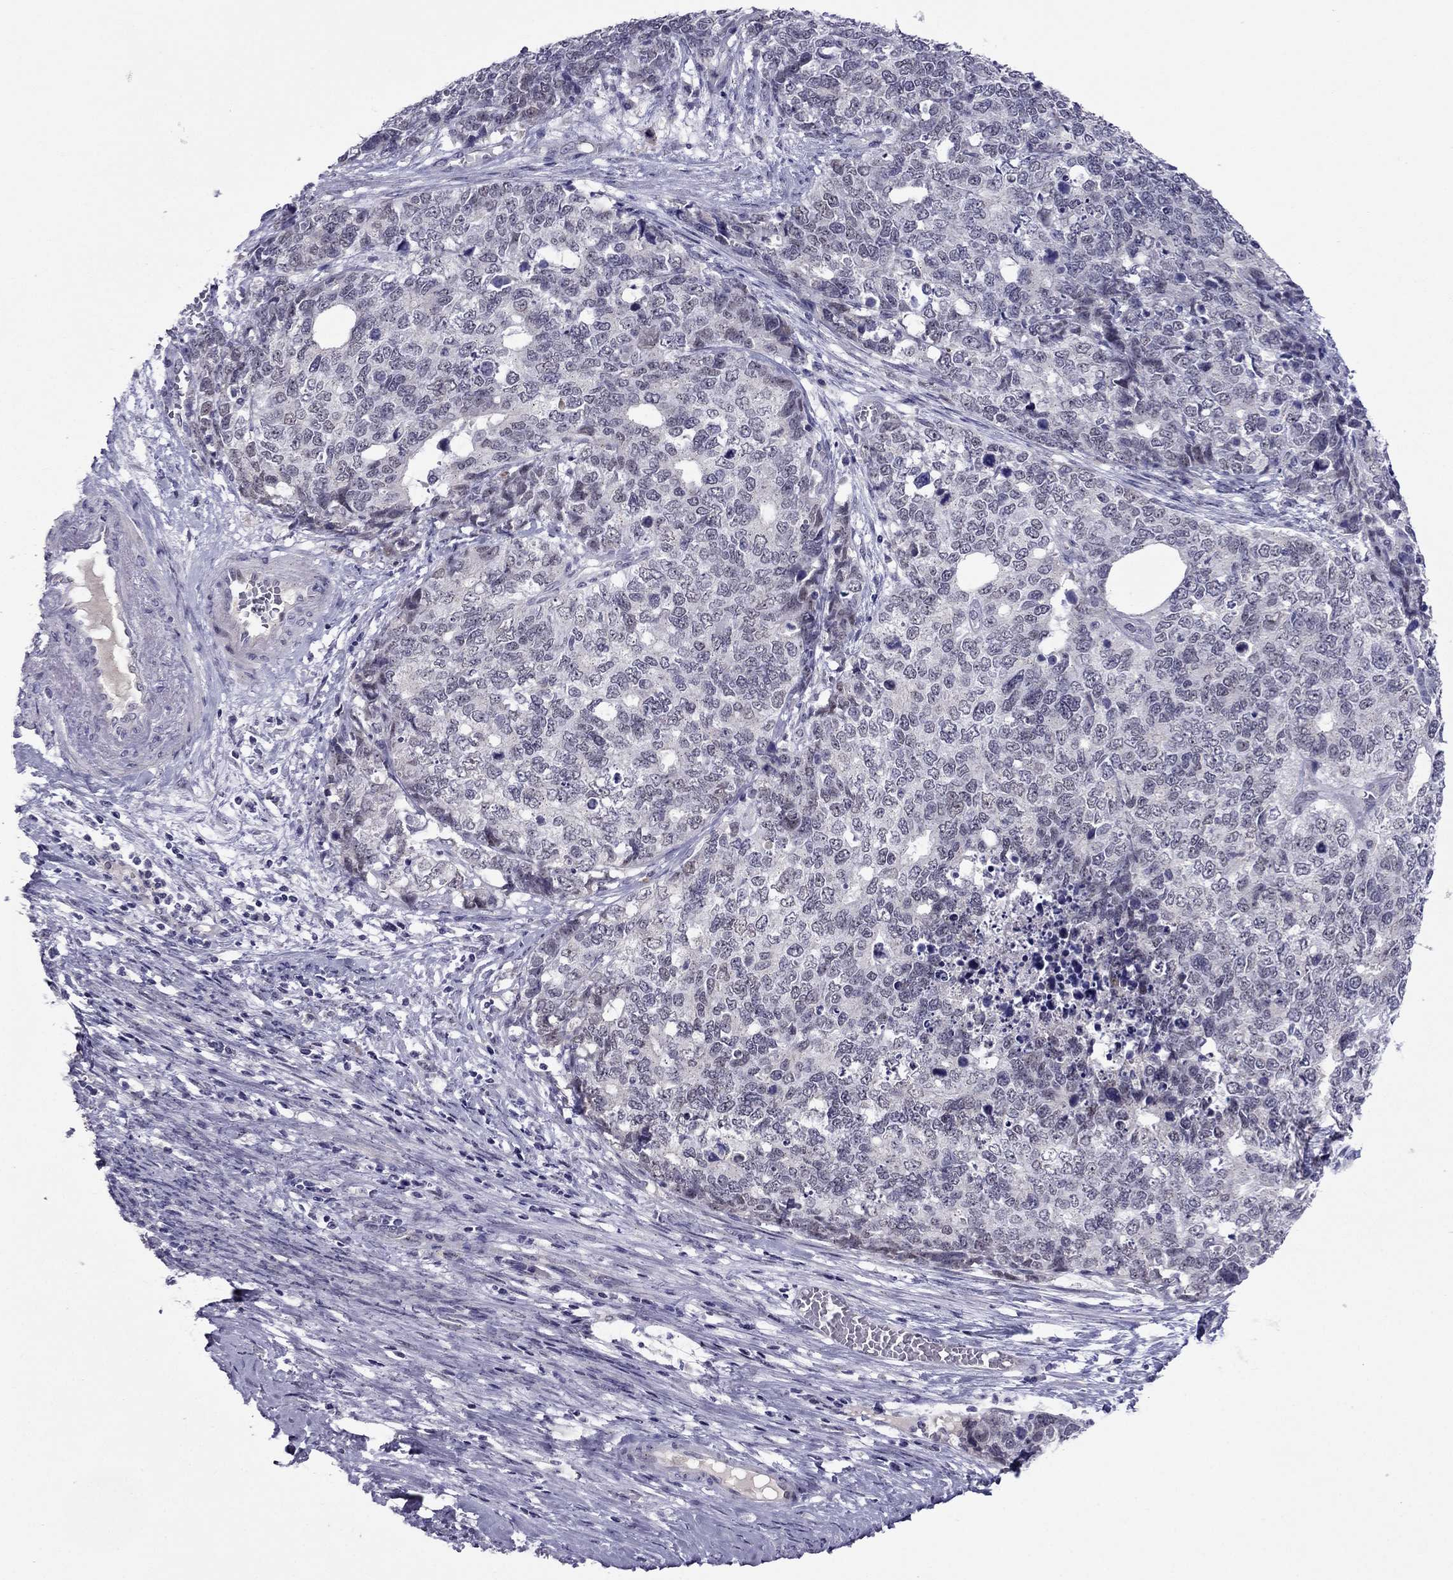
{"staining": {"intensity": "negative", "quantity": "none", "location": "none"}, "tissue": "cervical cancer", "cell_type": "Tumor cells", "image_type": "cancer", "snomed": [{"axis": "morphology", "description": "Squamous cell carcinoma, NOS"}, {"axis": "topography", "description": "Cervix"}], "caption": "Immunohistochemical staining of cervical cancer (squamous cell carcinoma) shows no significant positivity in tumor cells.", "gene": "MYBPH", "patient": {"sex": "female", "age": 63}}